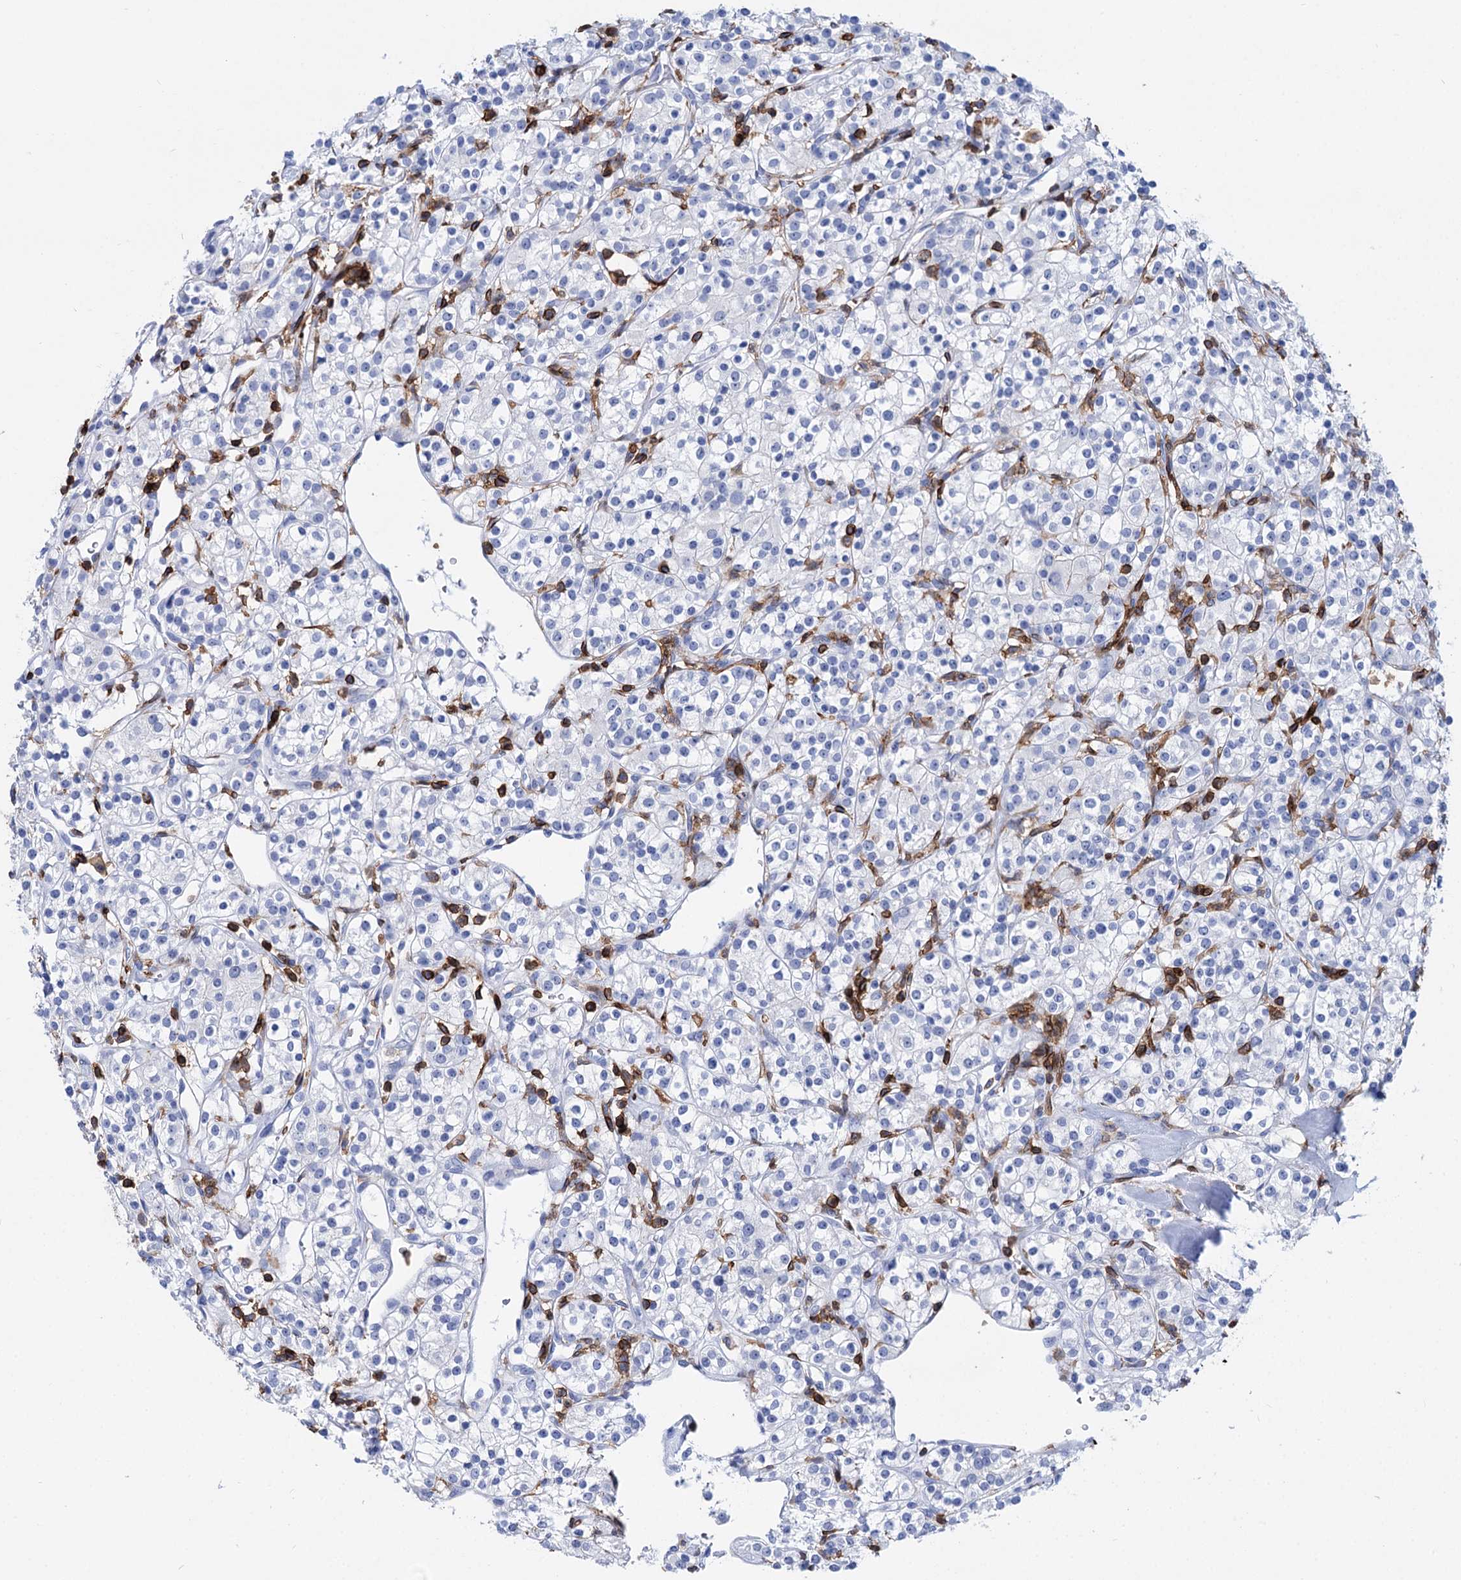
{"staining": {"intensity": "negative", "quantity": "none", "location": "none"}, "tissue": "renal cancer", "cell_type": "Tumor cells", "image_type": "cancer", "snomed": [{"axis": "morphology", "description": "Adenocarcinoma, NOS"}, {"axis": "topography", "description": "Kidney"}], "caption": "Protein analysis of adenocarcinoma (renal) exhibits no significant staining in tumor cells.", "gene": "DEF6", "patient": {"sex": "male", "age": 77}}